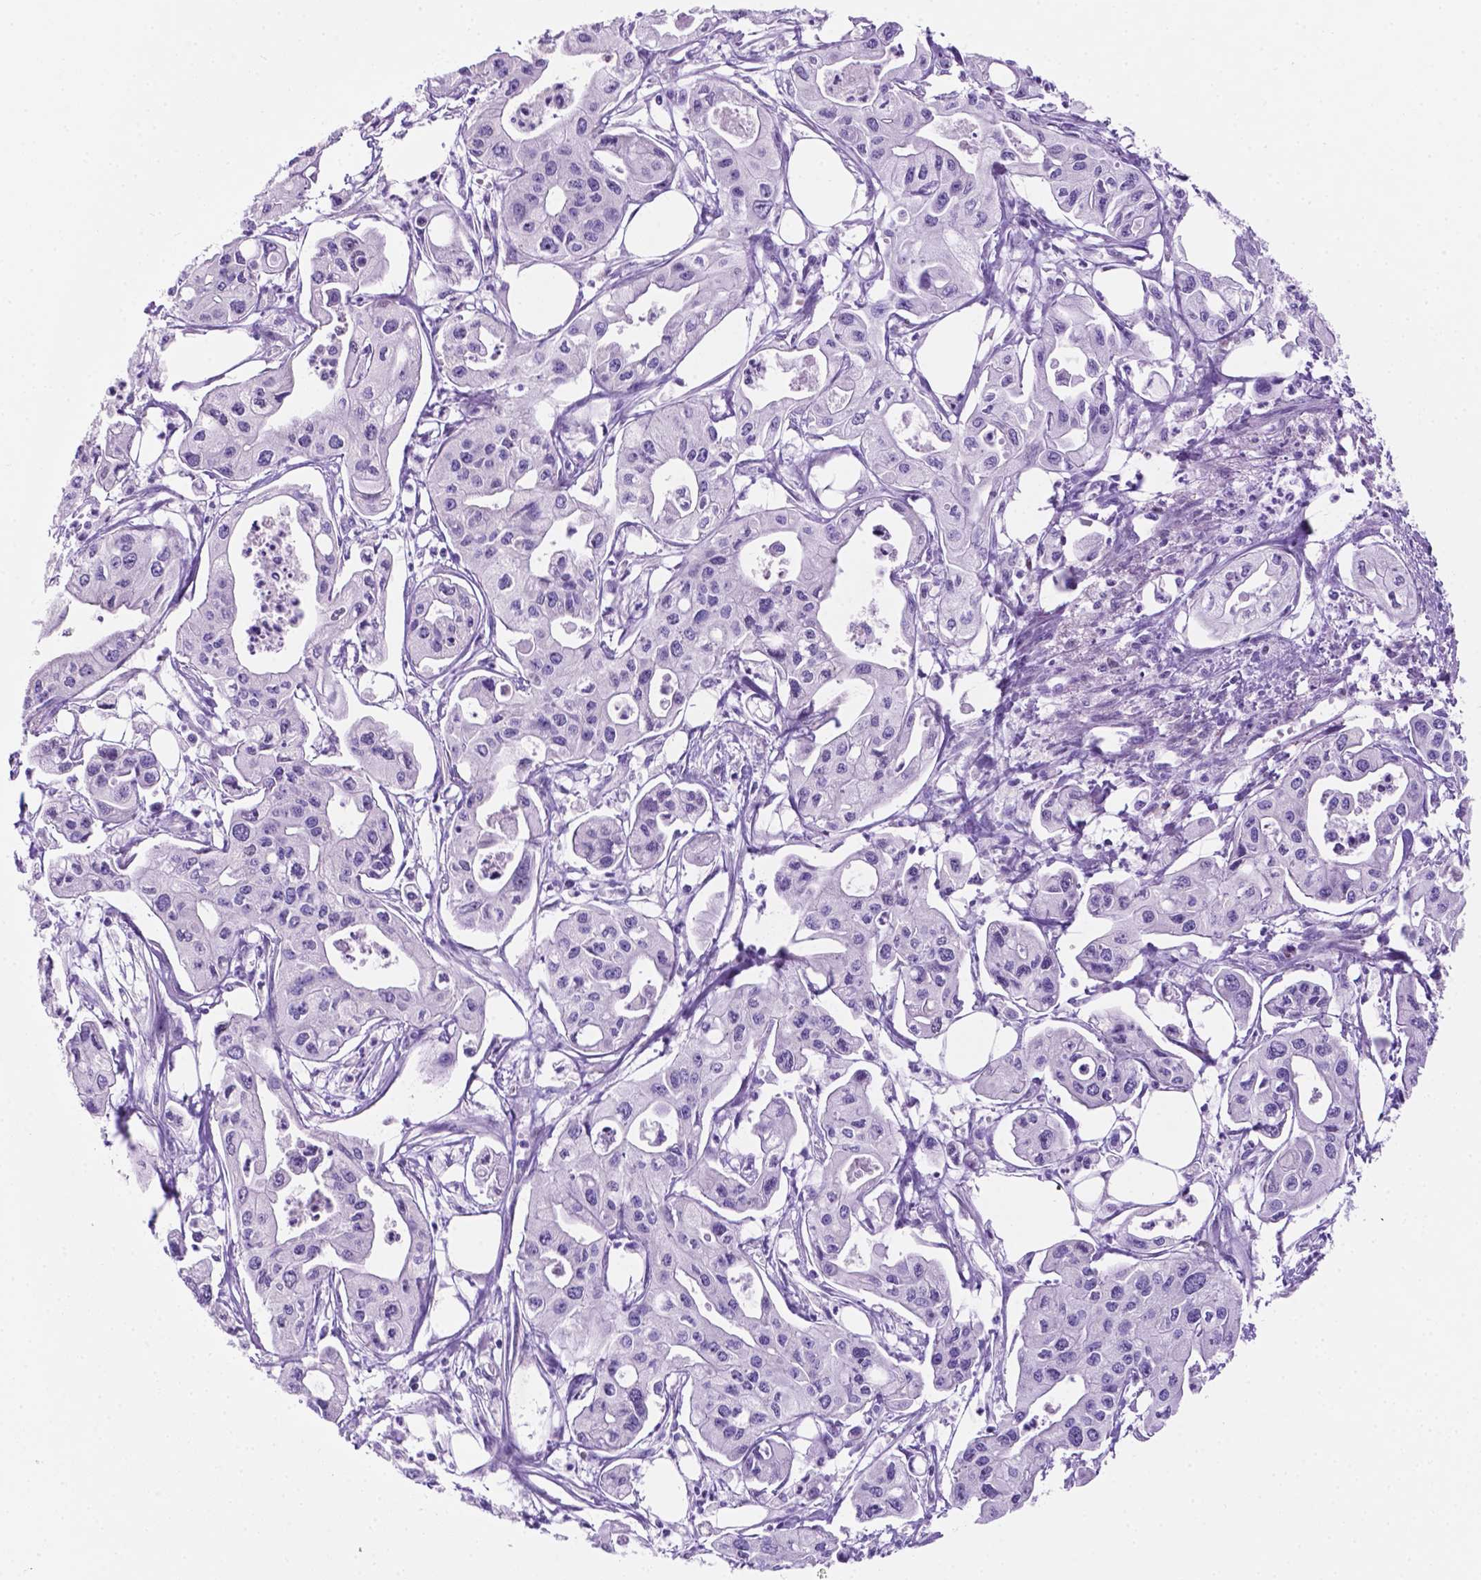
{"staining": {"intensity": "negative", "quantity": "none", "location": "none"}, "tissue": "pancreatic cancer", "cell_type": "Tumor cells", "image_type": "cancer", "snomed": [{"axis": "morphology", "description": "Adenocarcinoma, NOS"}, {"axis": "topography", "description": "Pancreas"}], "caption": "This micrograph is of pancreatic cancer (adenocarcinoma) stained with immunohistochemistry (IHC) to label a protein in brown with the nuclei are counter-stained blue. There is no staining in tumor cells.", "gene": "TMEM210", "patient": {"sex": "male", "age": 70}}